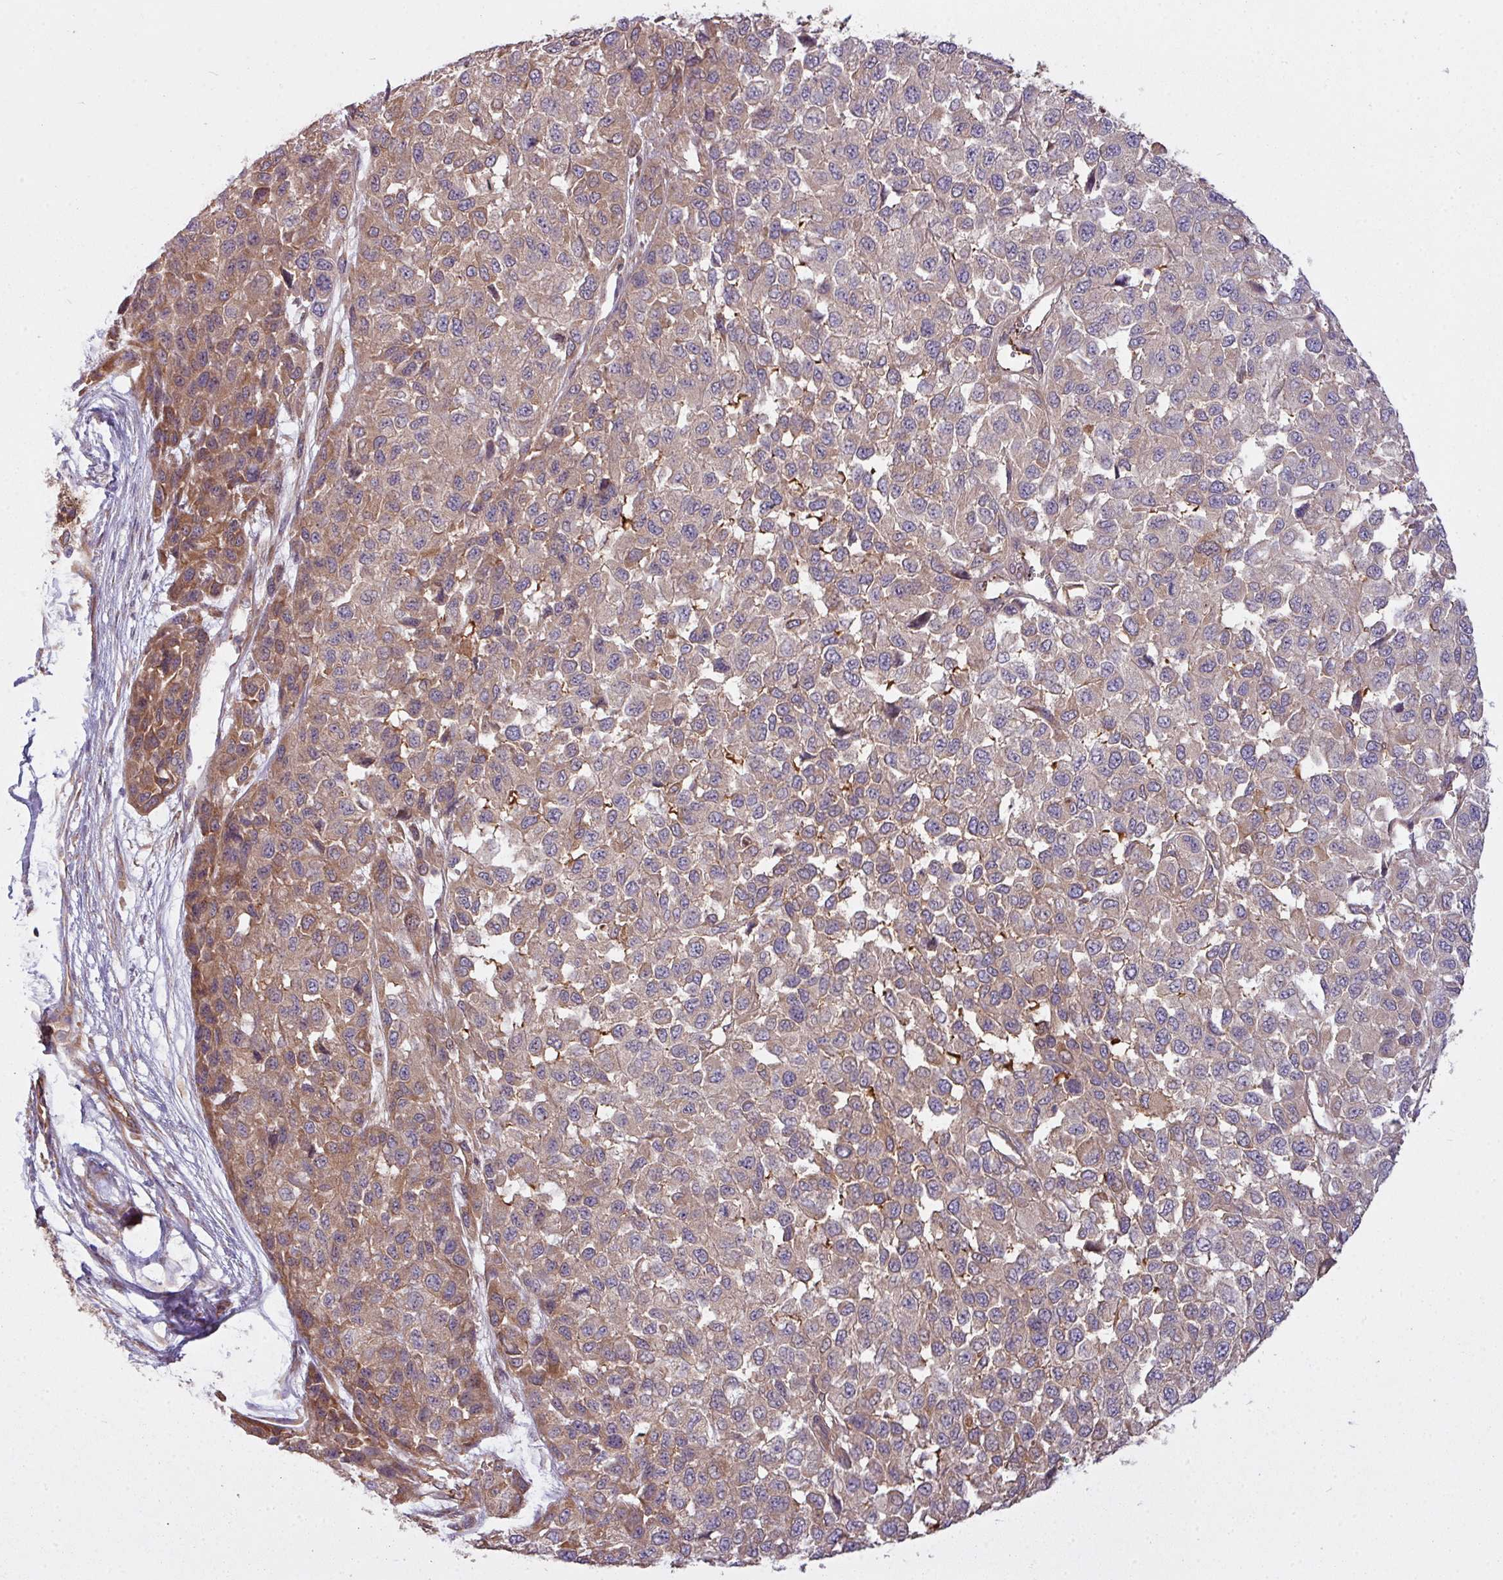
{"staining": {"intensity": "moderate", "quantity": "<25%", "location": "cytoplasmic/membranous"}, "tissue": "melanoma", "cell_type": "Tumor cells", "image_type": "cancer", "snomed": [{"axis": "morphology", "description": "Malignant melanoma, NOS"}, {"axis": "topography", "description": "Skin"}], "caption": "DAB (3,3'-diaminobenzidine) immunohistochemical staining of human melanoma demonstrates moderate cytoplasmic/membranous protein staining in about <25% of tumor cells. Using DAB (3,3'-diaminobenzidine) (brown) and hematoxylin (blue) stains, captured at high magnification using brightfield microscopy.", "gene": "SNRNP25", "patient": {"sex": "male", "age": 62}}